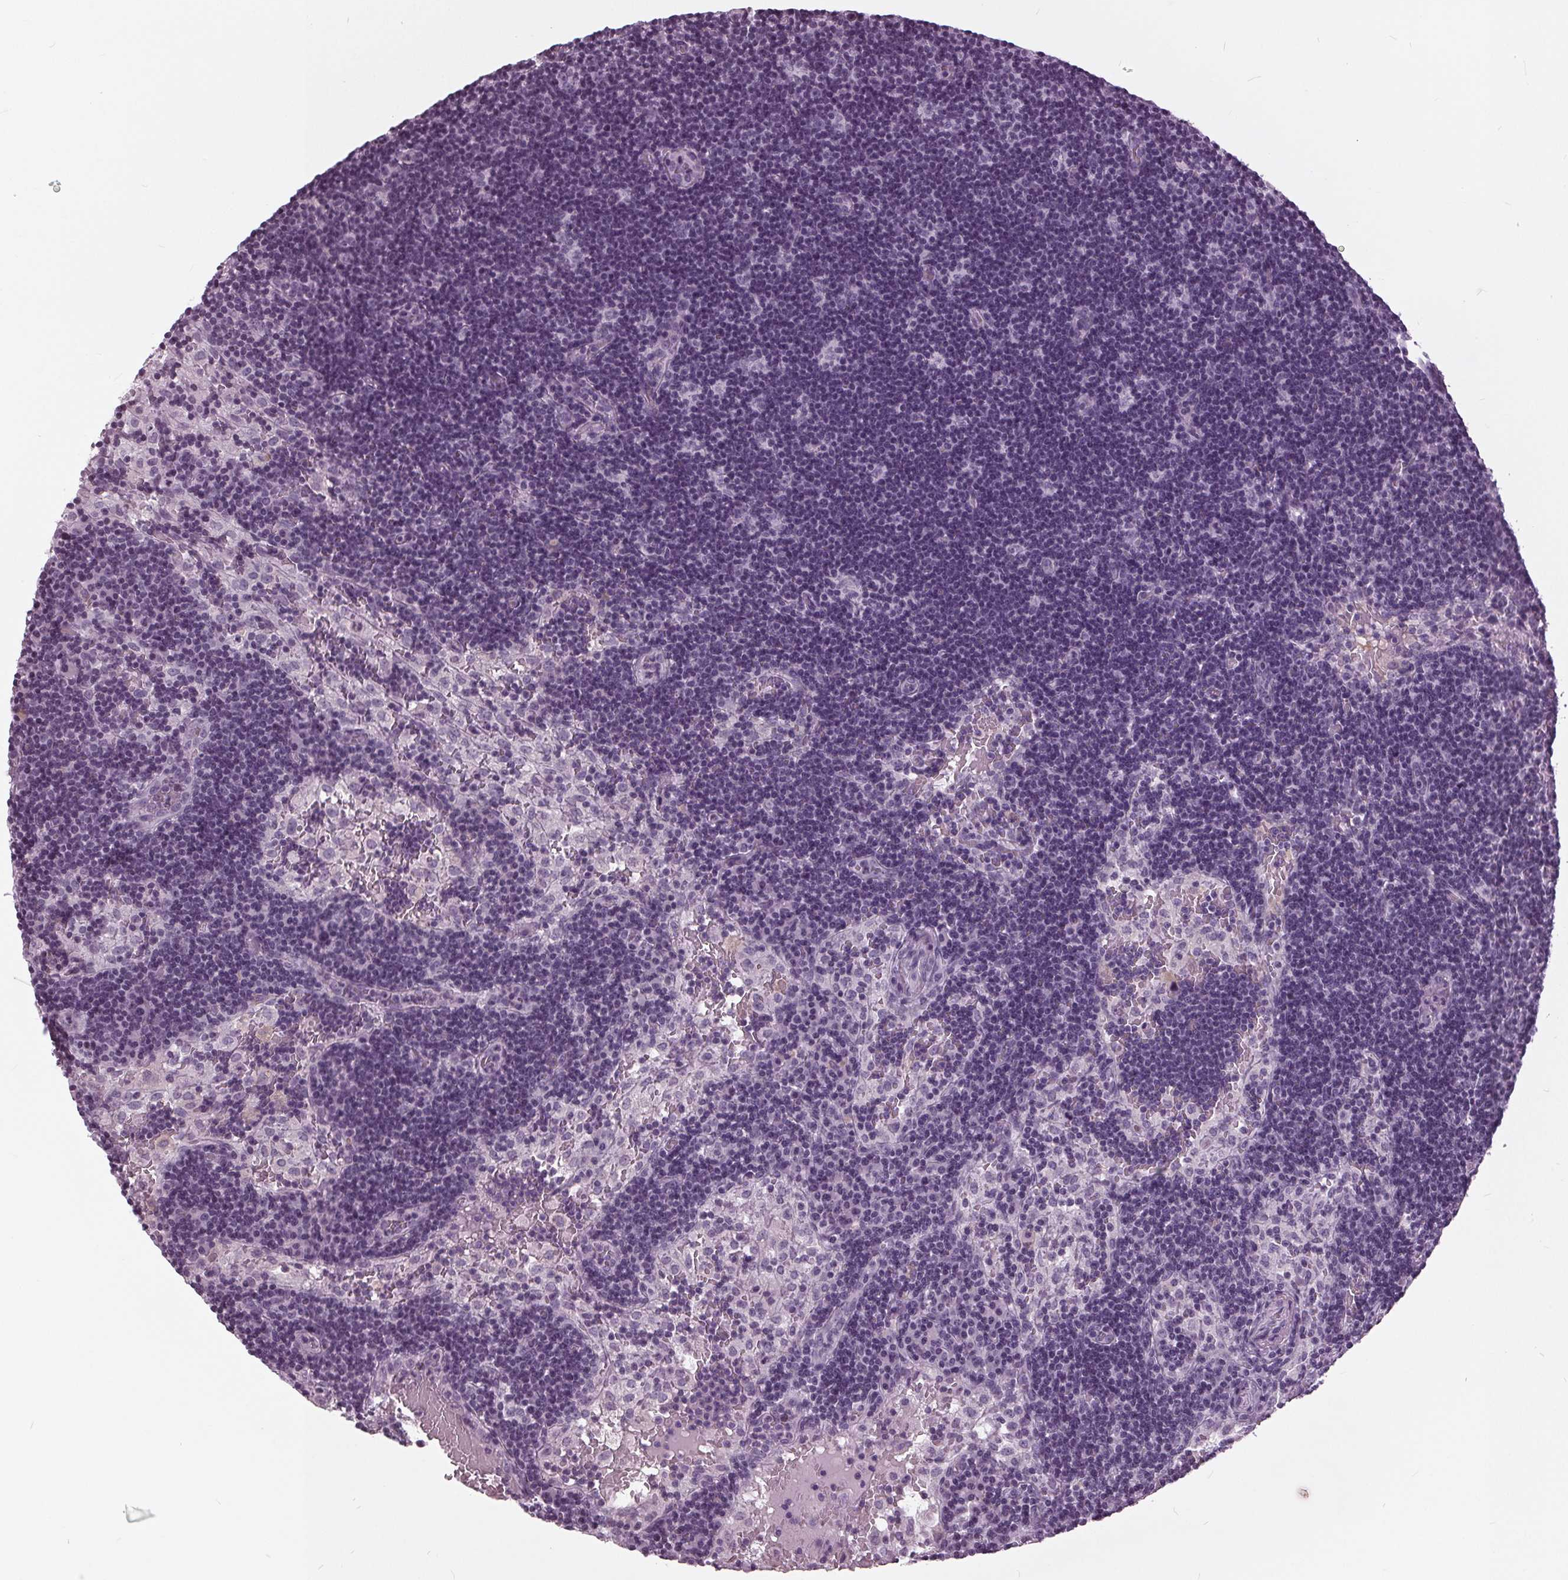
{"staining": {"intensity": "negative", "quantity": "none", "location": "none"}, "tissue": "lymph node", "cell_type": "Germinal center cells", "image_type": "normal", "snomed": [{"axis": "morphology", "description": "Normal tissue, NOS"}, {"axis": "topography", "description": "Lymph node"}], "caption": "The photomicrograph exhibits no significant expression in germinal center cells of lymph node.", "gene": "SLC9A4", "patient": {"sex": "male", "age": 62}}